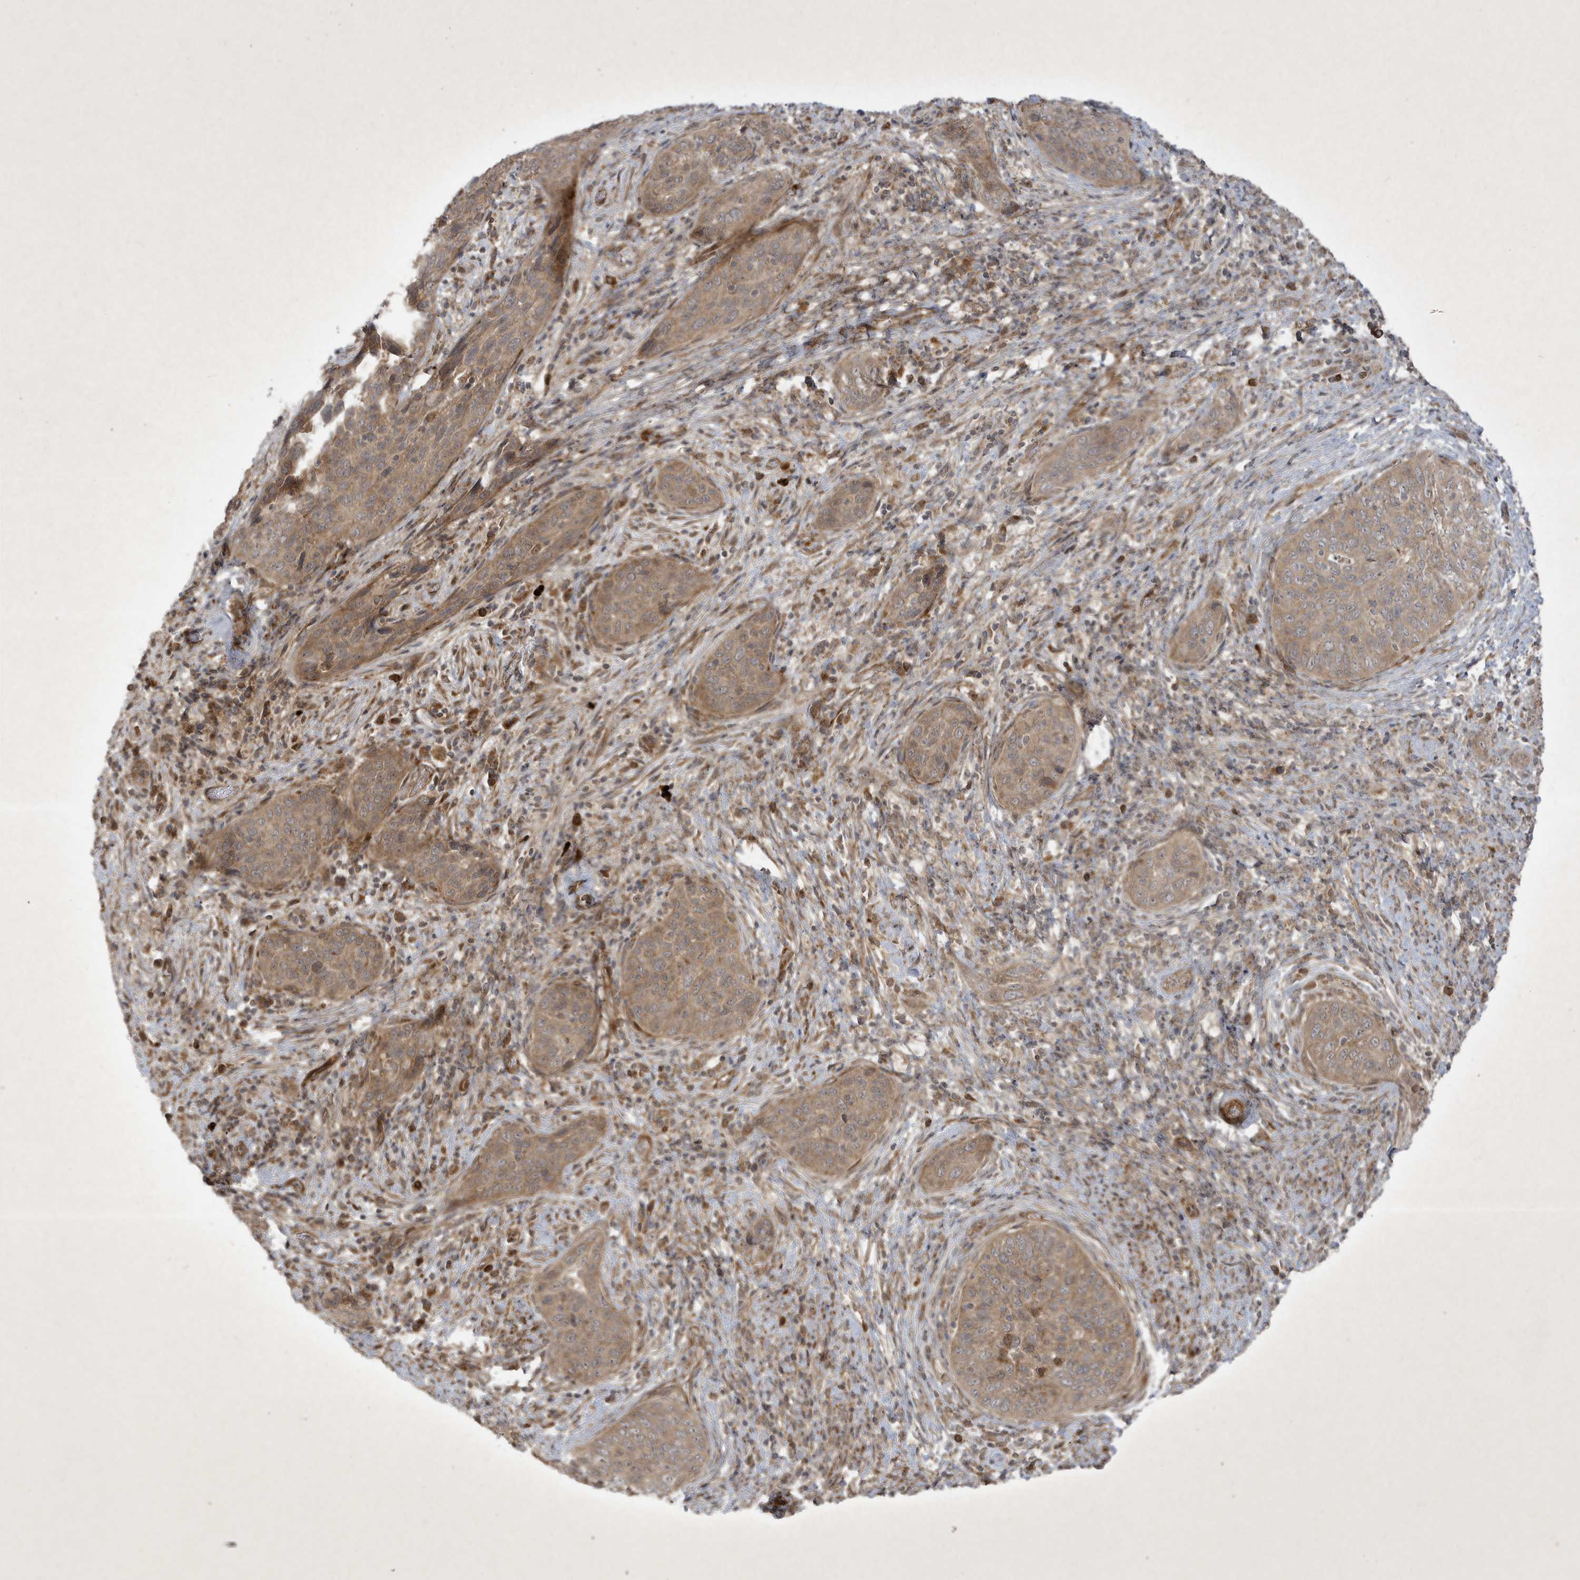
{"staining": {"intensity": "moderate", "quantity": ">75%", "location": "cytoplasmic/membranous"}, "tissue": "cervical cancer", "cell_type": "Tumor cells", "image_type": "cancer", "snomed": [{"axis": "morphology", "description": "Squamous cell carcinoma, NOS"}, {"axis": "topography", "description": "Cervix"}], "caption": "This histopathology image demonstrates immunohistochemistry (IHC) staining of human cervical squamous cell carcinoma, with medium moderate cytoplasmic/membranous staining in approximately >75% of tumor cells.", "gene": "FAM83C", "patient": {"sex": "female", "age": 60}}